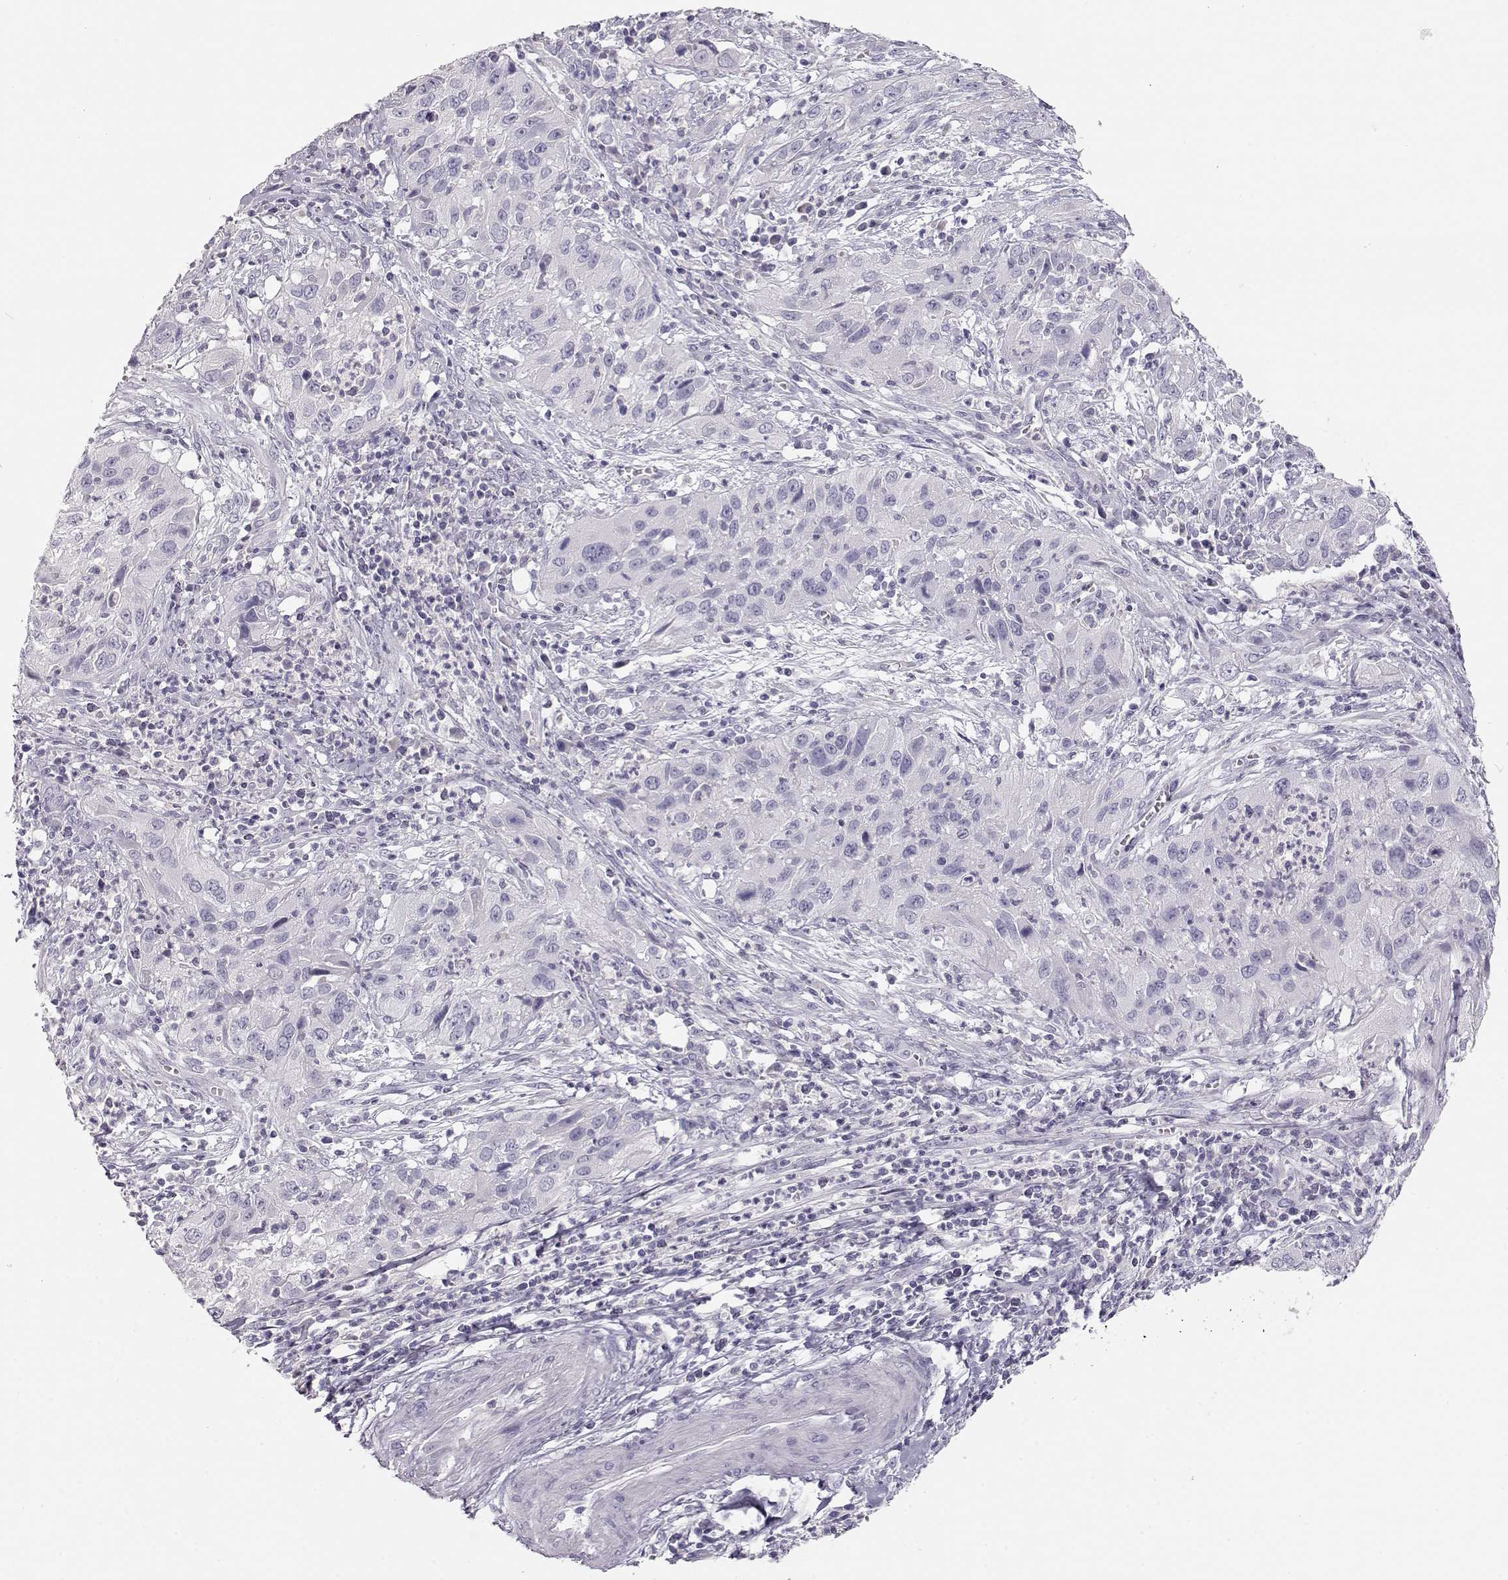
{"staining": {"intensity": "negative", "quantity": "none", "location": "none"}, "tissue": "cervical cancer", "cell_type": "Tumor cells", "image_type": "cancer", "snomed": [{"axis": "morphology", "description": "Squamous cell carcinoma, NOS"}, {"axis": "topography", "description": "Cervix"}], "caption": "This is an immunohistochemistry micrograph of human squamous cell carcinoma (cervical). There is no positivity in tumor cells.", "gene": "LEPR", "patient": {"sex": "female", "age": 32}}